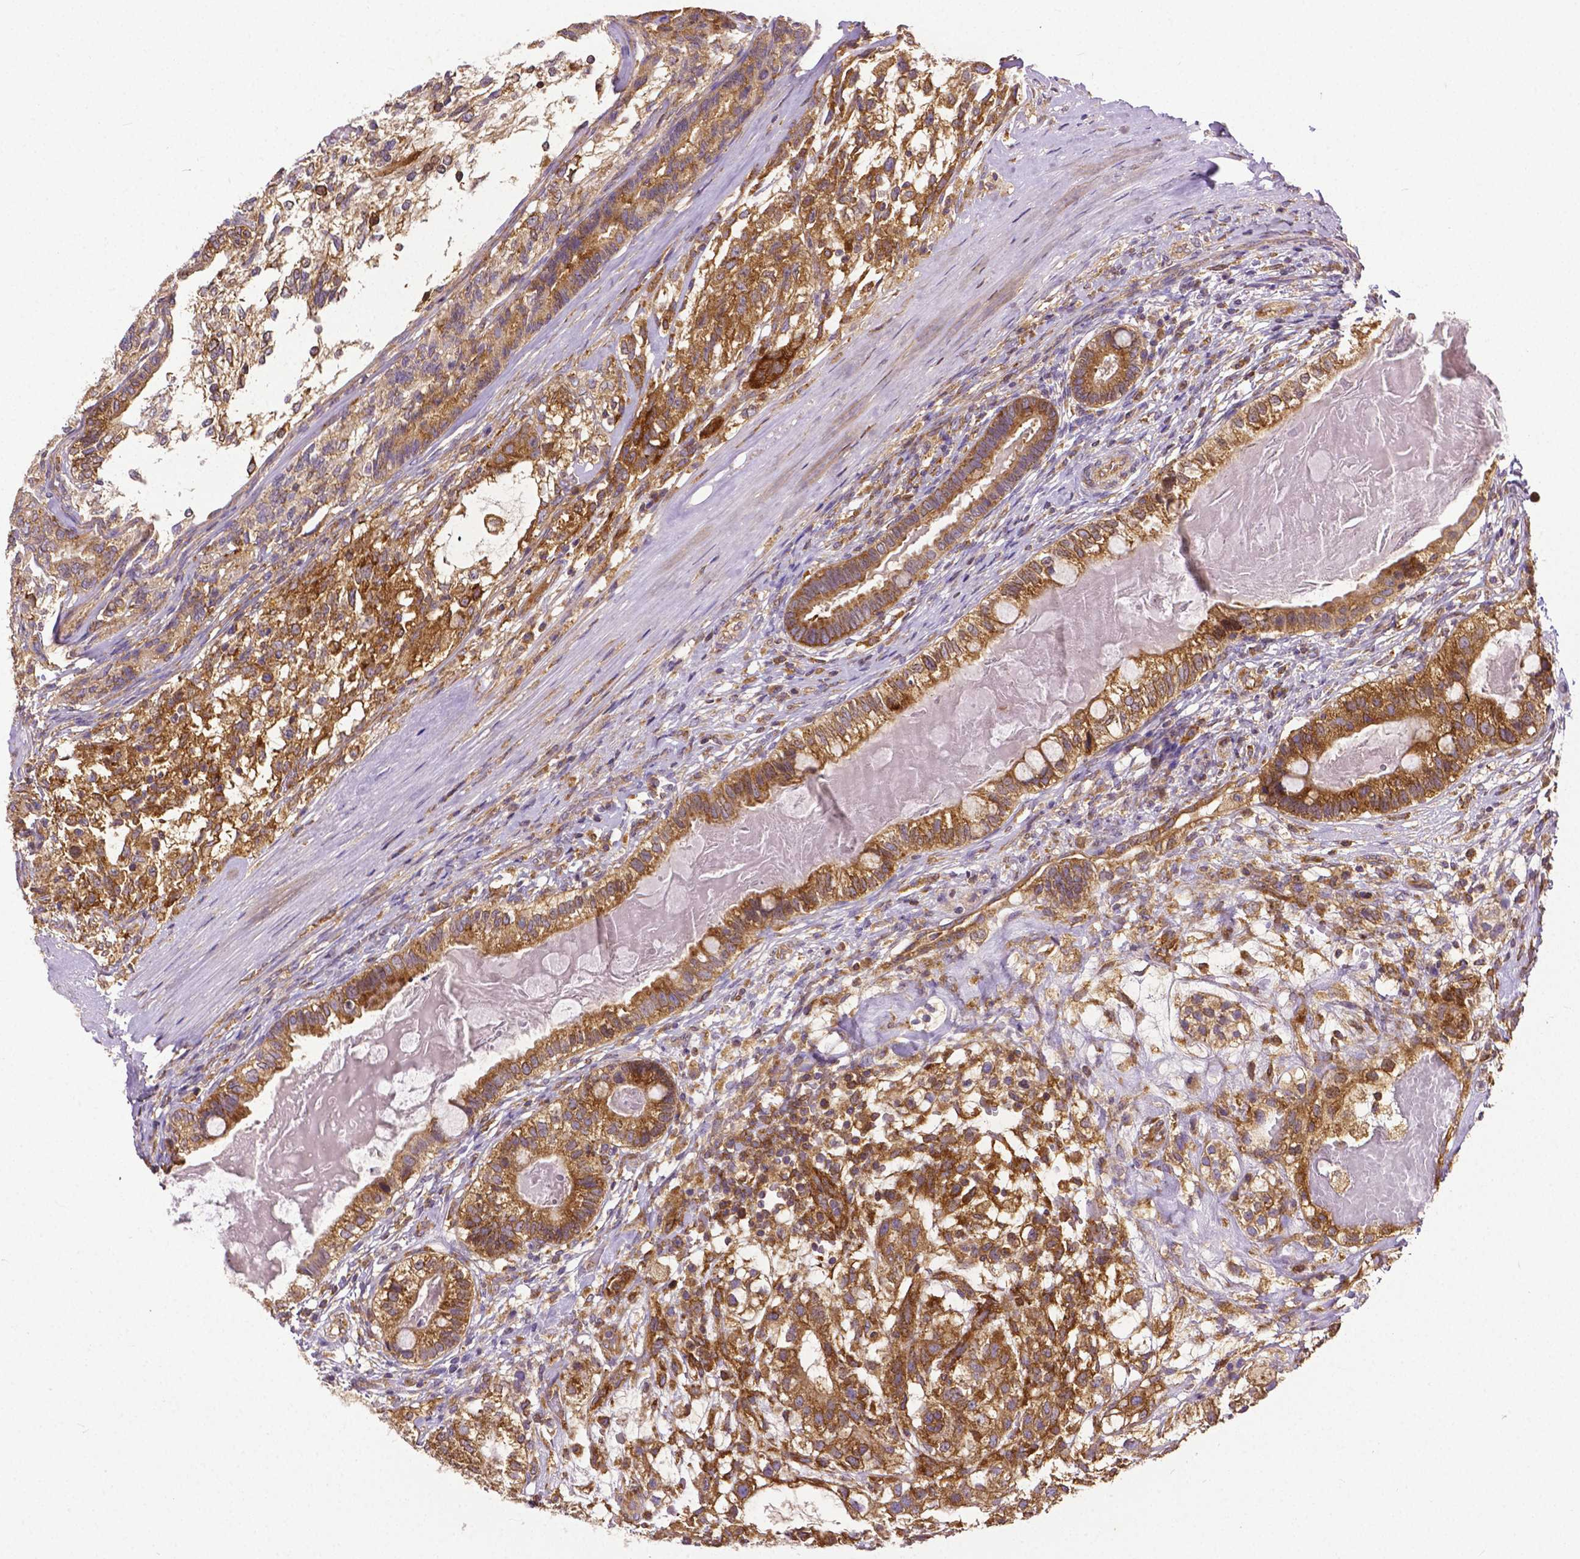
{"staining": {"intensity": "strong", "quantity": ">75%", "location": "cytoplasmic/membranous"}, "tissue": "testis cancer", "cell_type": "Tumor cells", "image_type": "cancer", "snomed": [{"axis": "morphology", "description": "Seminoma, NOS"}, {"axis": "morphology", "description": "Carcinoma, Embryonal, NOS"}, {"axis": "topography", "description": "Testis"}], "caption": "Immunohistochemistry (IHC) staining of testis cancer, which shows high levels of strong cytoplasmic/membranous staining in about >75% of tumor cells indicating strong cytoplasmic/membranous protein expression. The staining was performed using DAB (3,3'-diaminobenzidine) (brown) for protein detection and nuclei were counterstained in hematoxylin (blue).", "gene": "DICER1", "patient": {"sex": "male", "age": 41}}